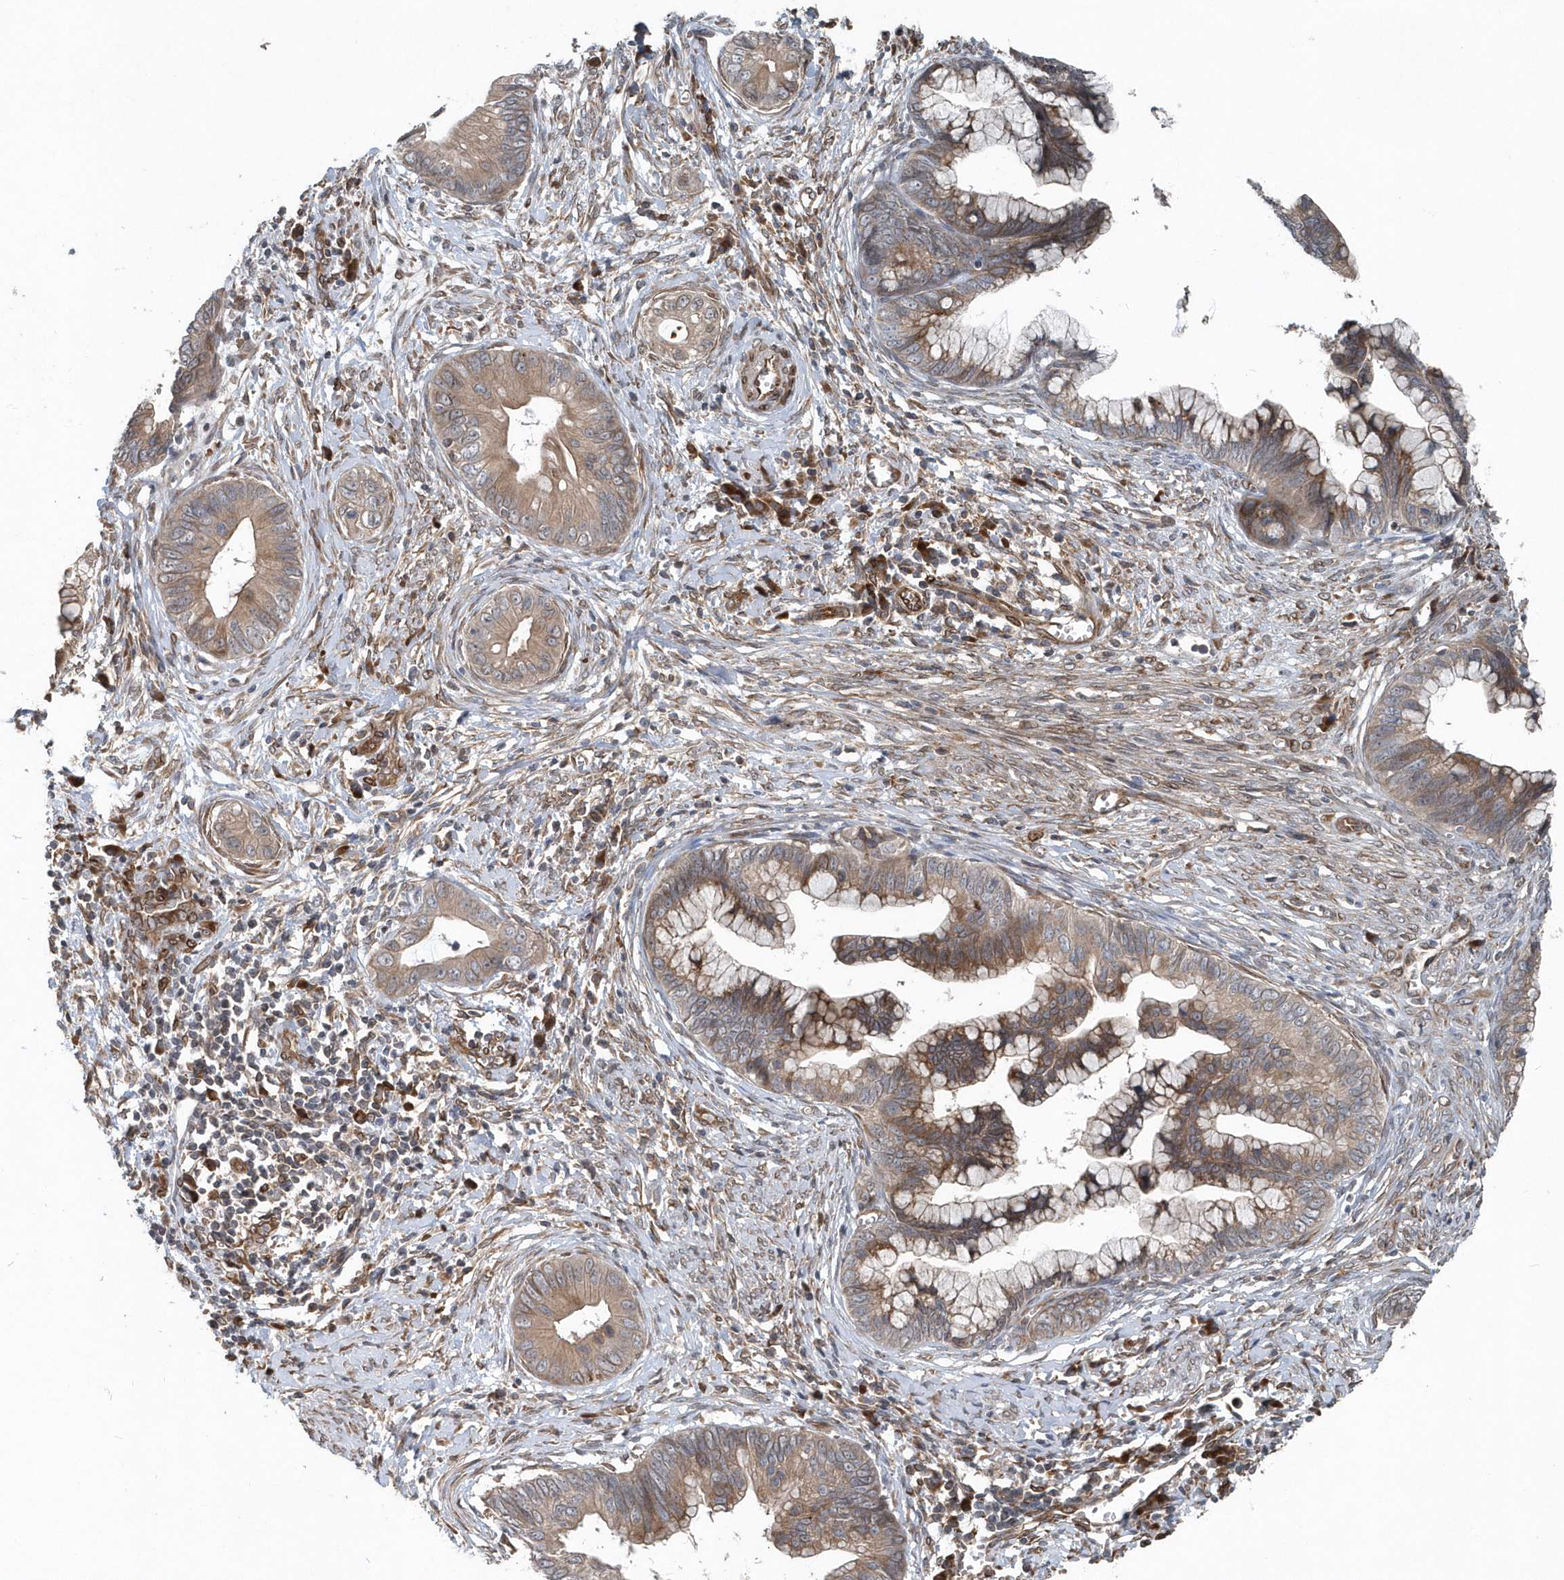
{"staining": {"intensity": "weak", "quantity": ">75%", "location": "cytoplasmic/membranous"}, "tissue": "cervical cancer", "cell_type": "Tumor cells", "image_type": "cancer", "snomed": [{"axis": "morphology", "description": "Adenocarcinoma, NOS"}, {"axis": "topography", "description": "Cervix"}], "caption": "Immunohistochemistry staining of cervical cancer (adenocarcinoma), which shows low levels of weak cytoplasmic/membranous positivity in about >75% of tumor cells indicating weak cytoplasmic/membranous protein positivity. The staining was performed using DAB (brown) for protein detection and nuclei were counterstained in hematoxylin (blue).", "gene": "MCC", "patient": {"sex": "female", "age": 44}}